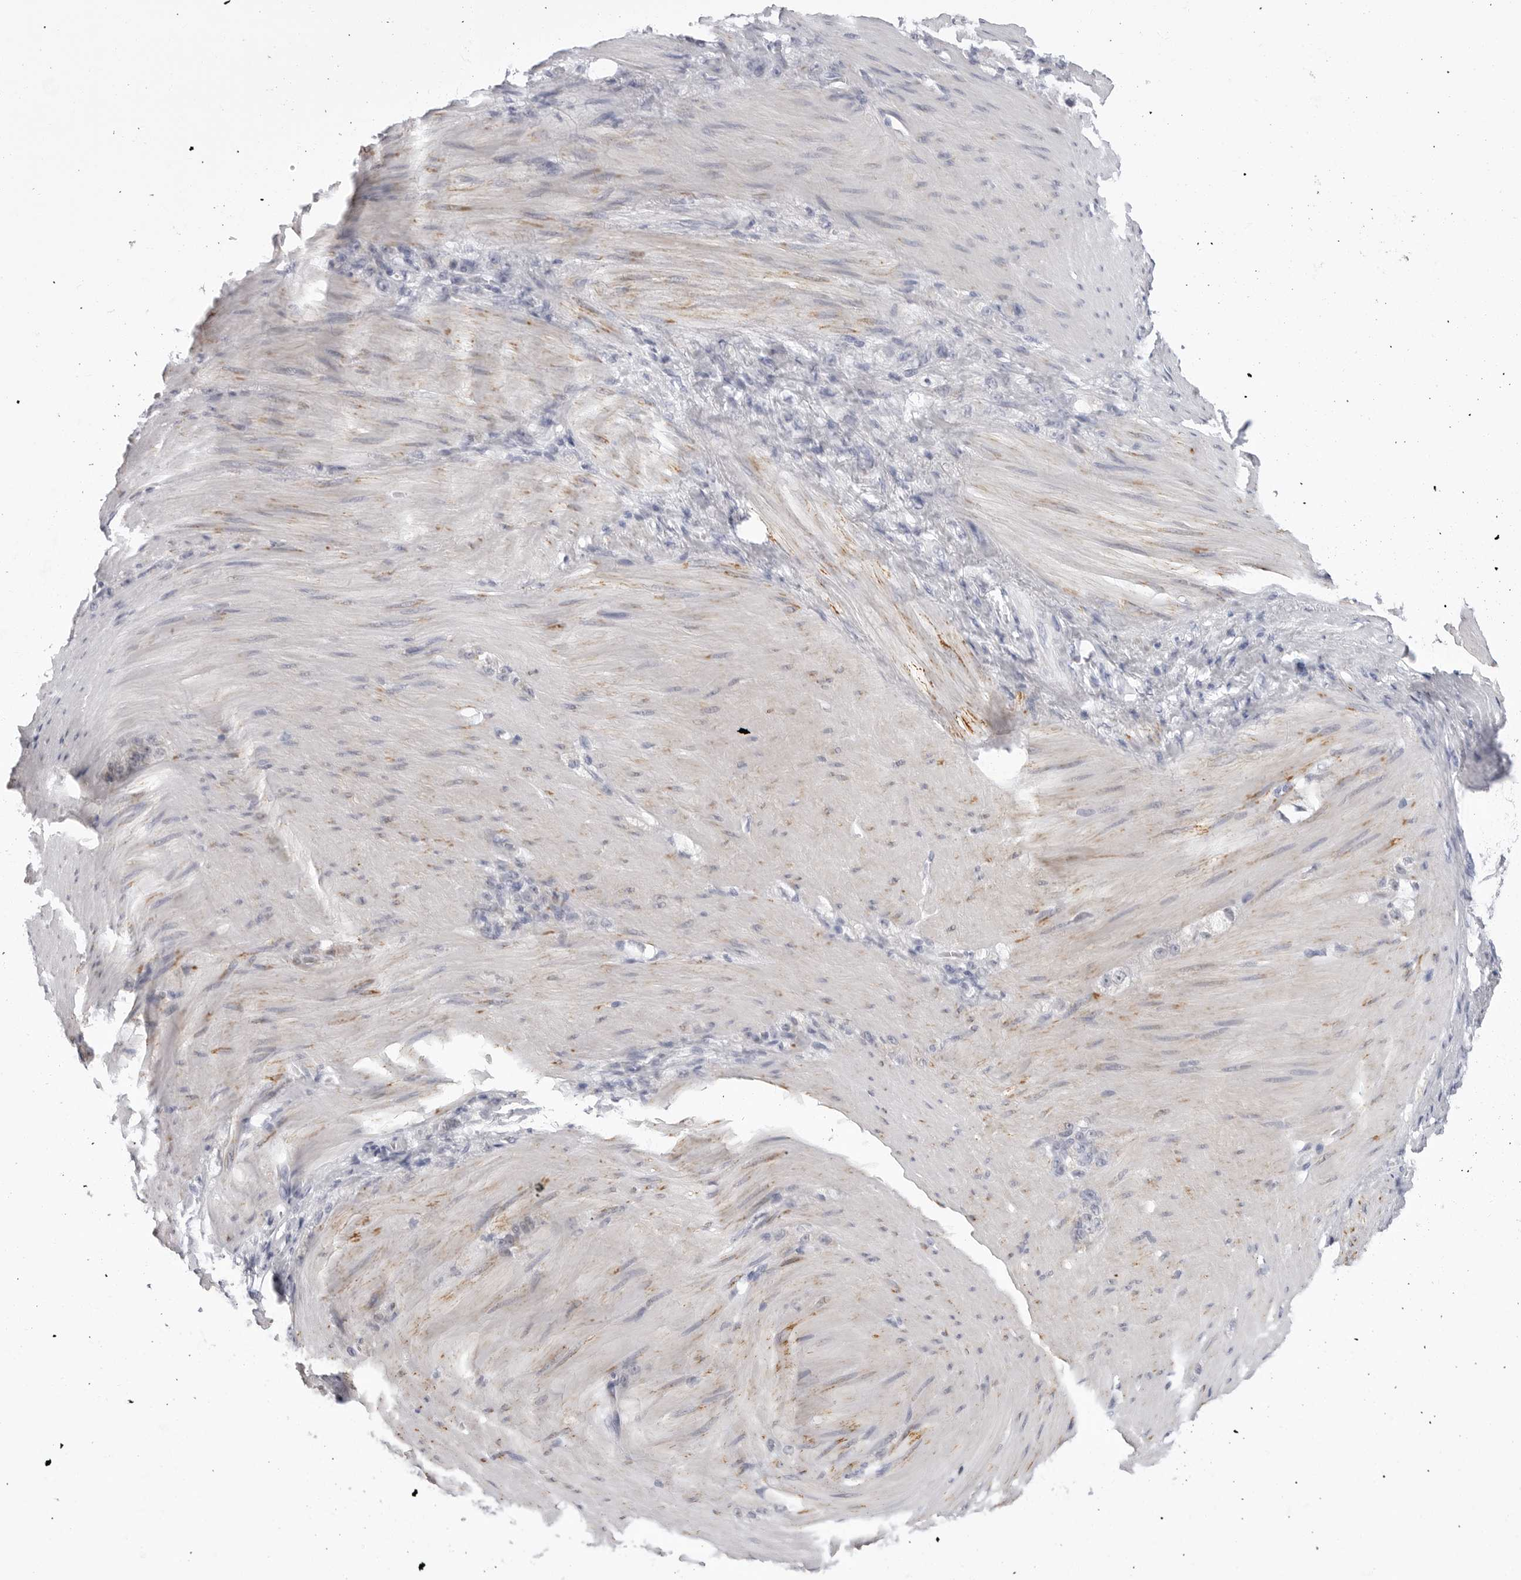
{"staining": {"intensity": "negative", "quantity": "none", "location": "none"}, "tissue": "stomach cancer", "cell_type": "Tumor cells", "image_type": "cancer", "snomed": [{"axis": "morphology", "description": "Normal tissue, NOS"}, {"axis": "morphology", "description": "Adenocarcinoma, NOS"}, {"axis": "topography", "description": "Stomach"}], "caption": "The image shows no staining of tumor cells in stomach adenocarcinoma.", "gene": "ERICH3", "patient": {"sex": "male", "age": 82}}